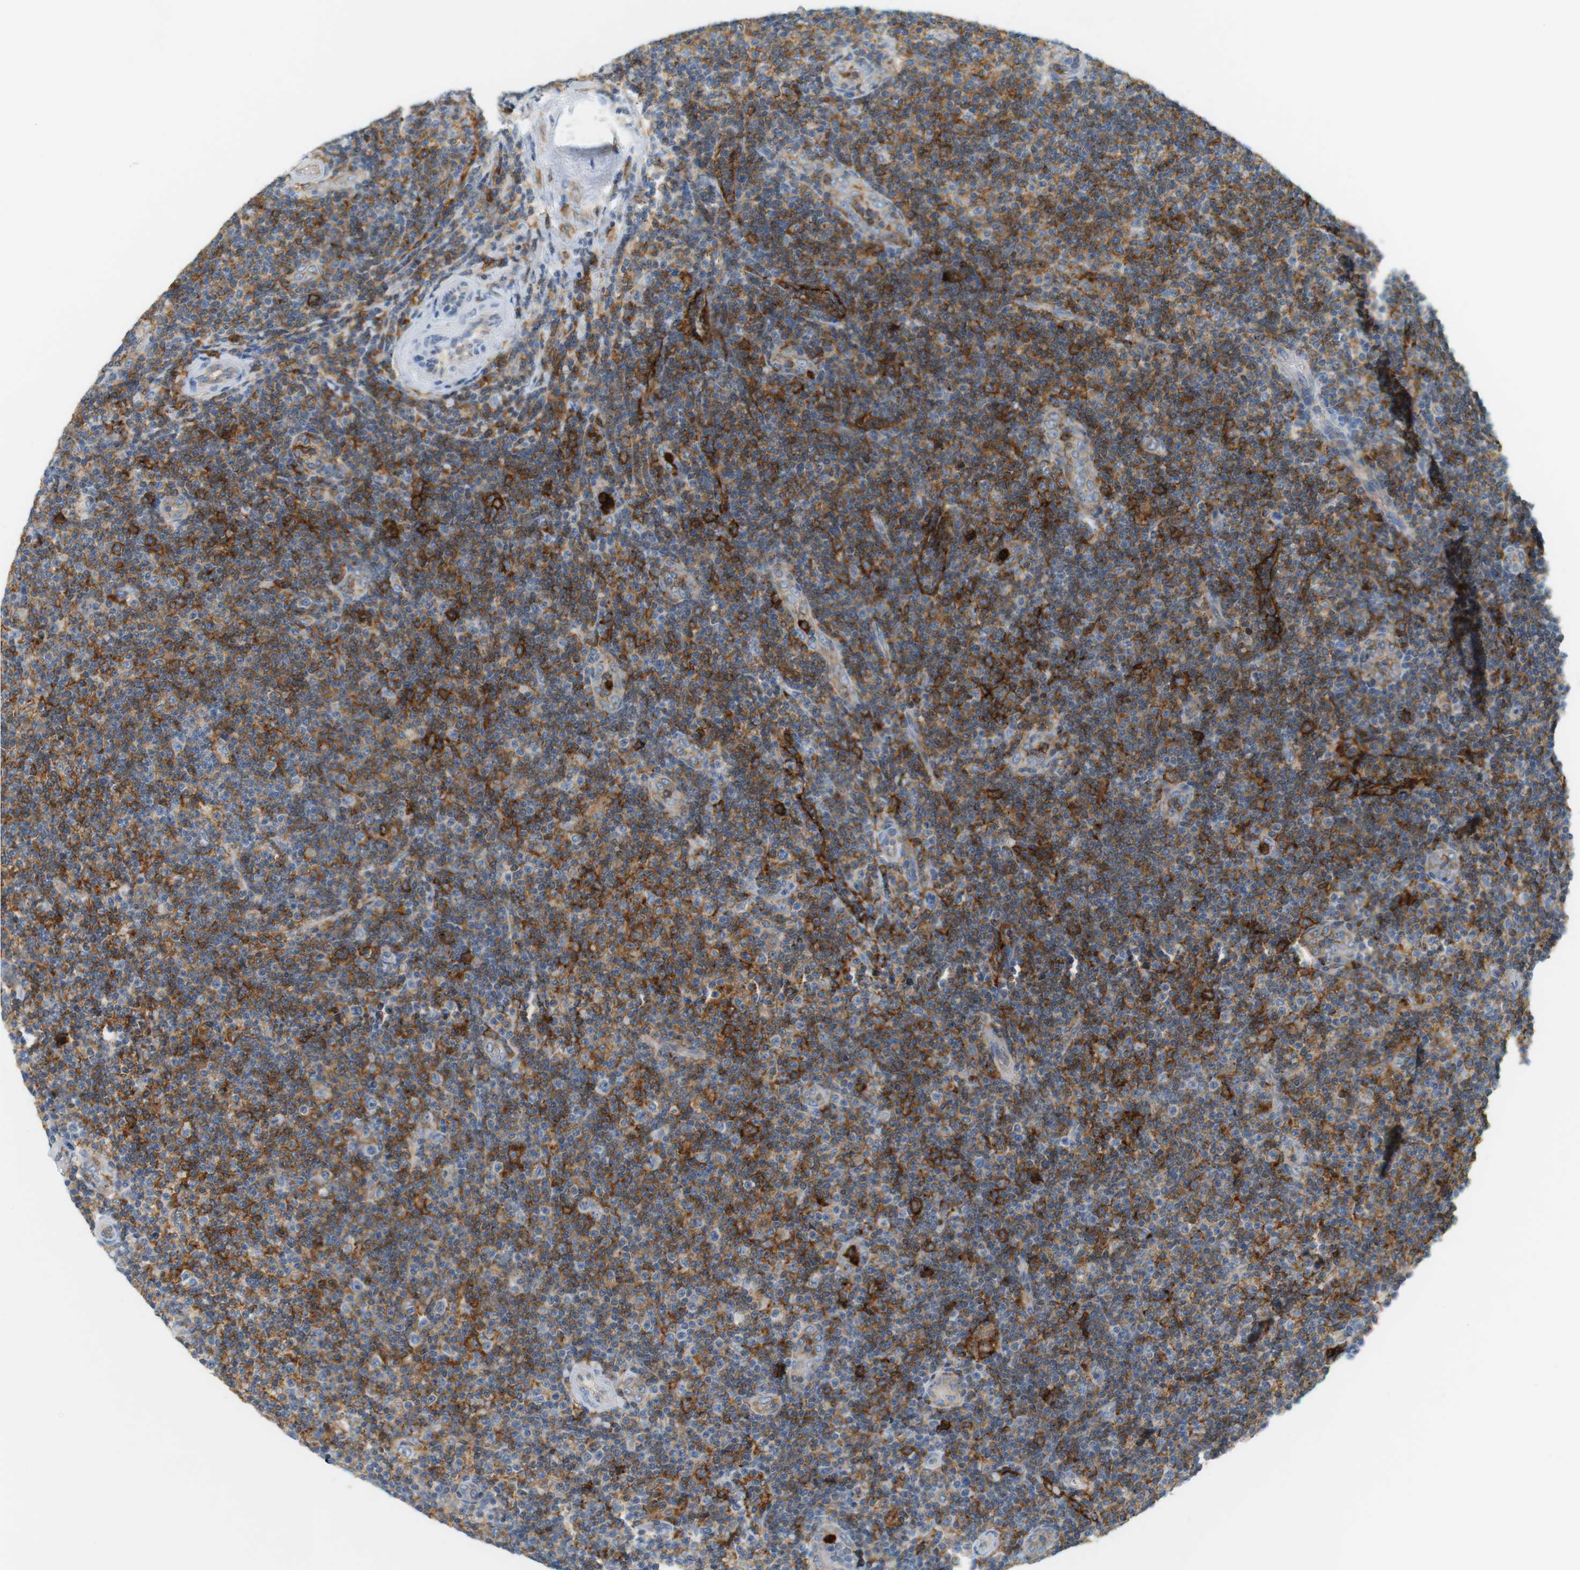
{"staining": {"intensity": "moderate", "quantity": ">75%", "location": "cytoplasmic/membranous"}, "tissue": "lymphoma", "cell_type": "Tumor cells", "image_type": "cancer", "snomed": [{"axis": "morphology", "description": "Malignant lymphoma, non-Hodgkin's type, Low grade"}, {"axis": "topography", "description": "Lymph node"}], "caption": "Protein staining shows moderate cytoplasmic/membranous positivity in approximately >75% of tumor cells in low-grade malignant lymphoma, non-Hodgkin's type.", "gene": "SIRPA", "patient": {"sex": "male", "age": 83}}